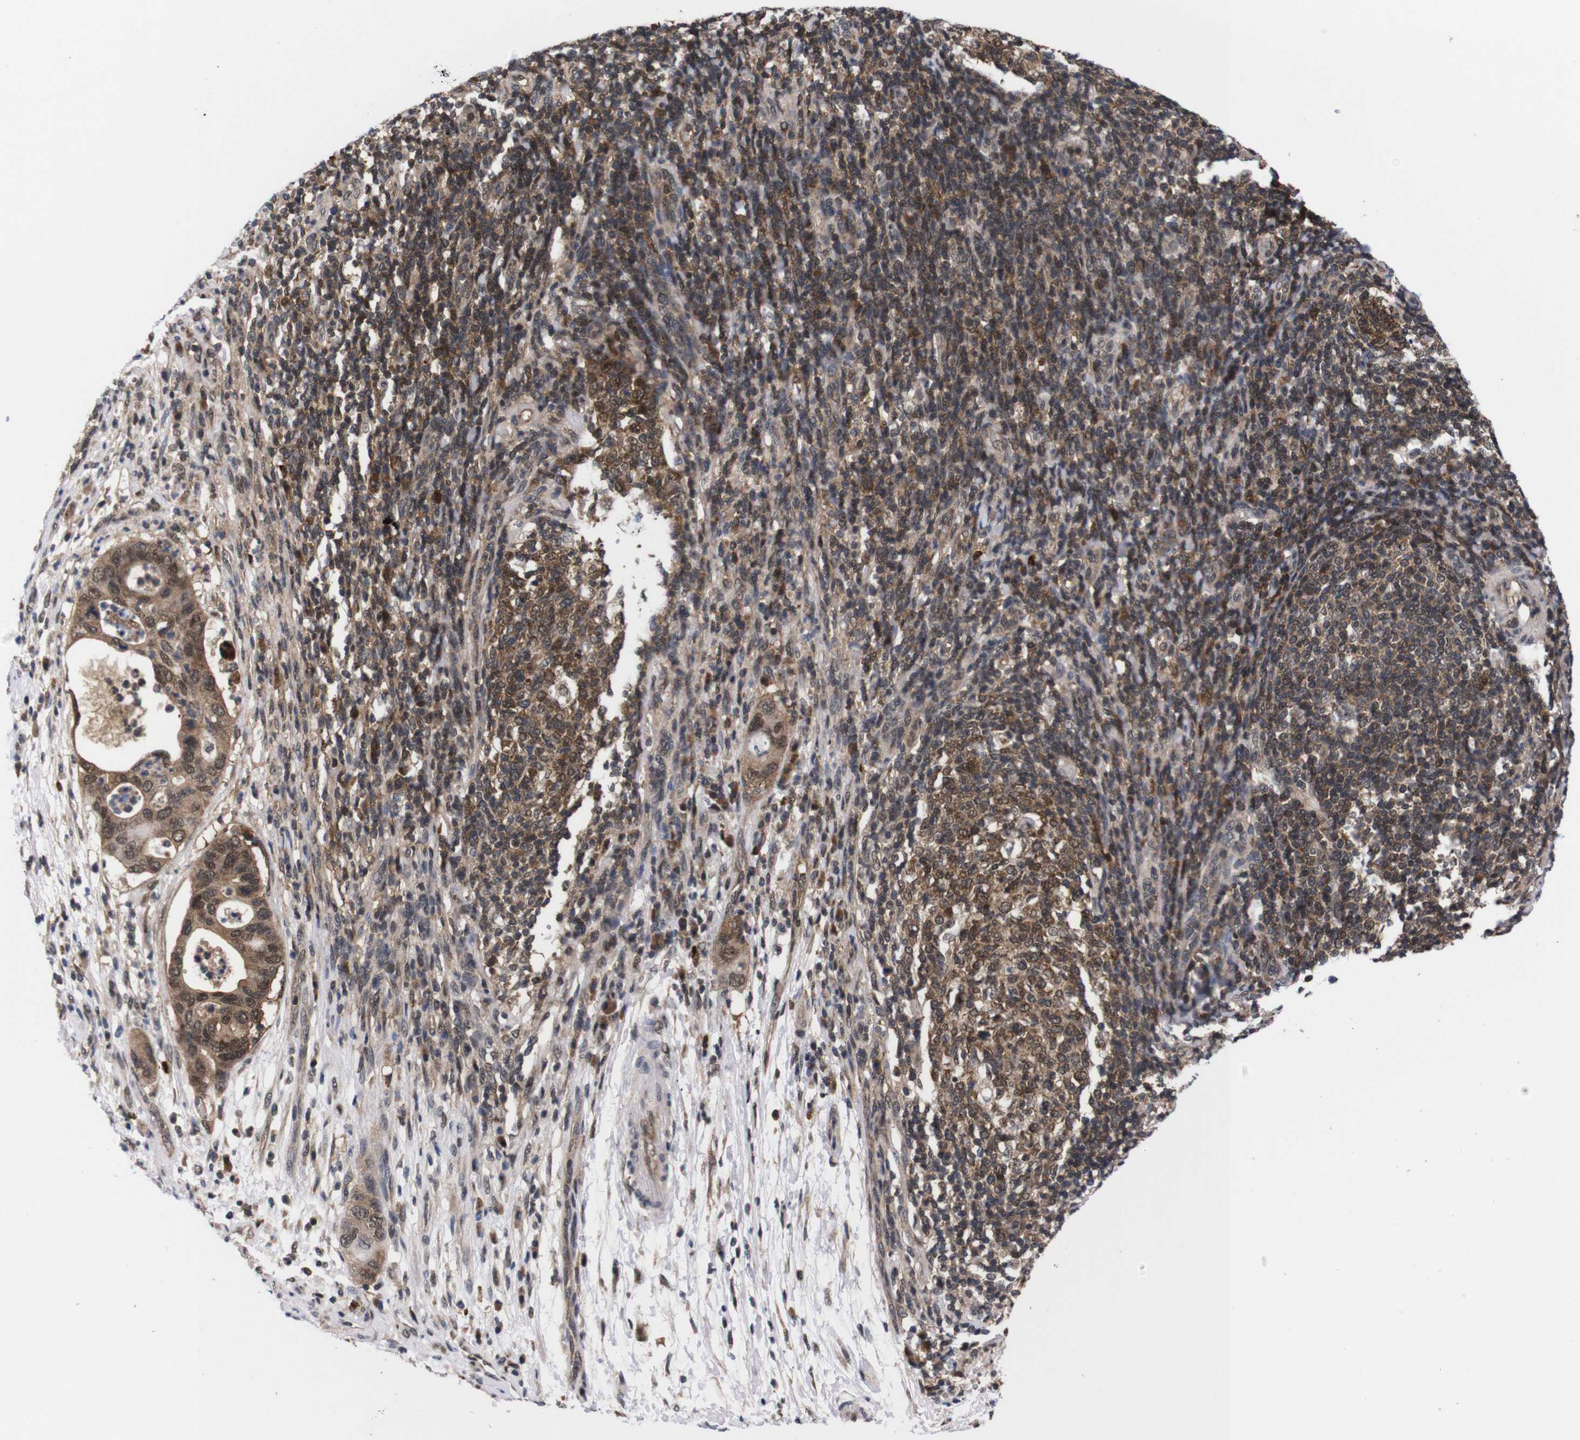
{"staining": {"intensity": "moderate", "quantity": ">75%", "location": "cytoplasmic/membranous,nuclear"}, "tissue": "pancreatic cancer", "cell_type": "Tumor cells", "image_type": "cancer", "snomed": [{"axis": "morphology", "description": "Adenocarcinoma, NOS"}, {"axis": "topography", "description": "Pancreas"}], "caption": "Immunohistochemistry (IHC) of human pancreatic cancer reveals medium levels of moderate cytoplasmic/membranous and nuclear positivity in about >75% of tumor cells.", "gene": "UBQLN2", "patient": {"sex": "female", "age": 71}}